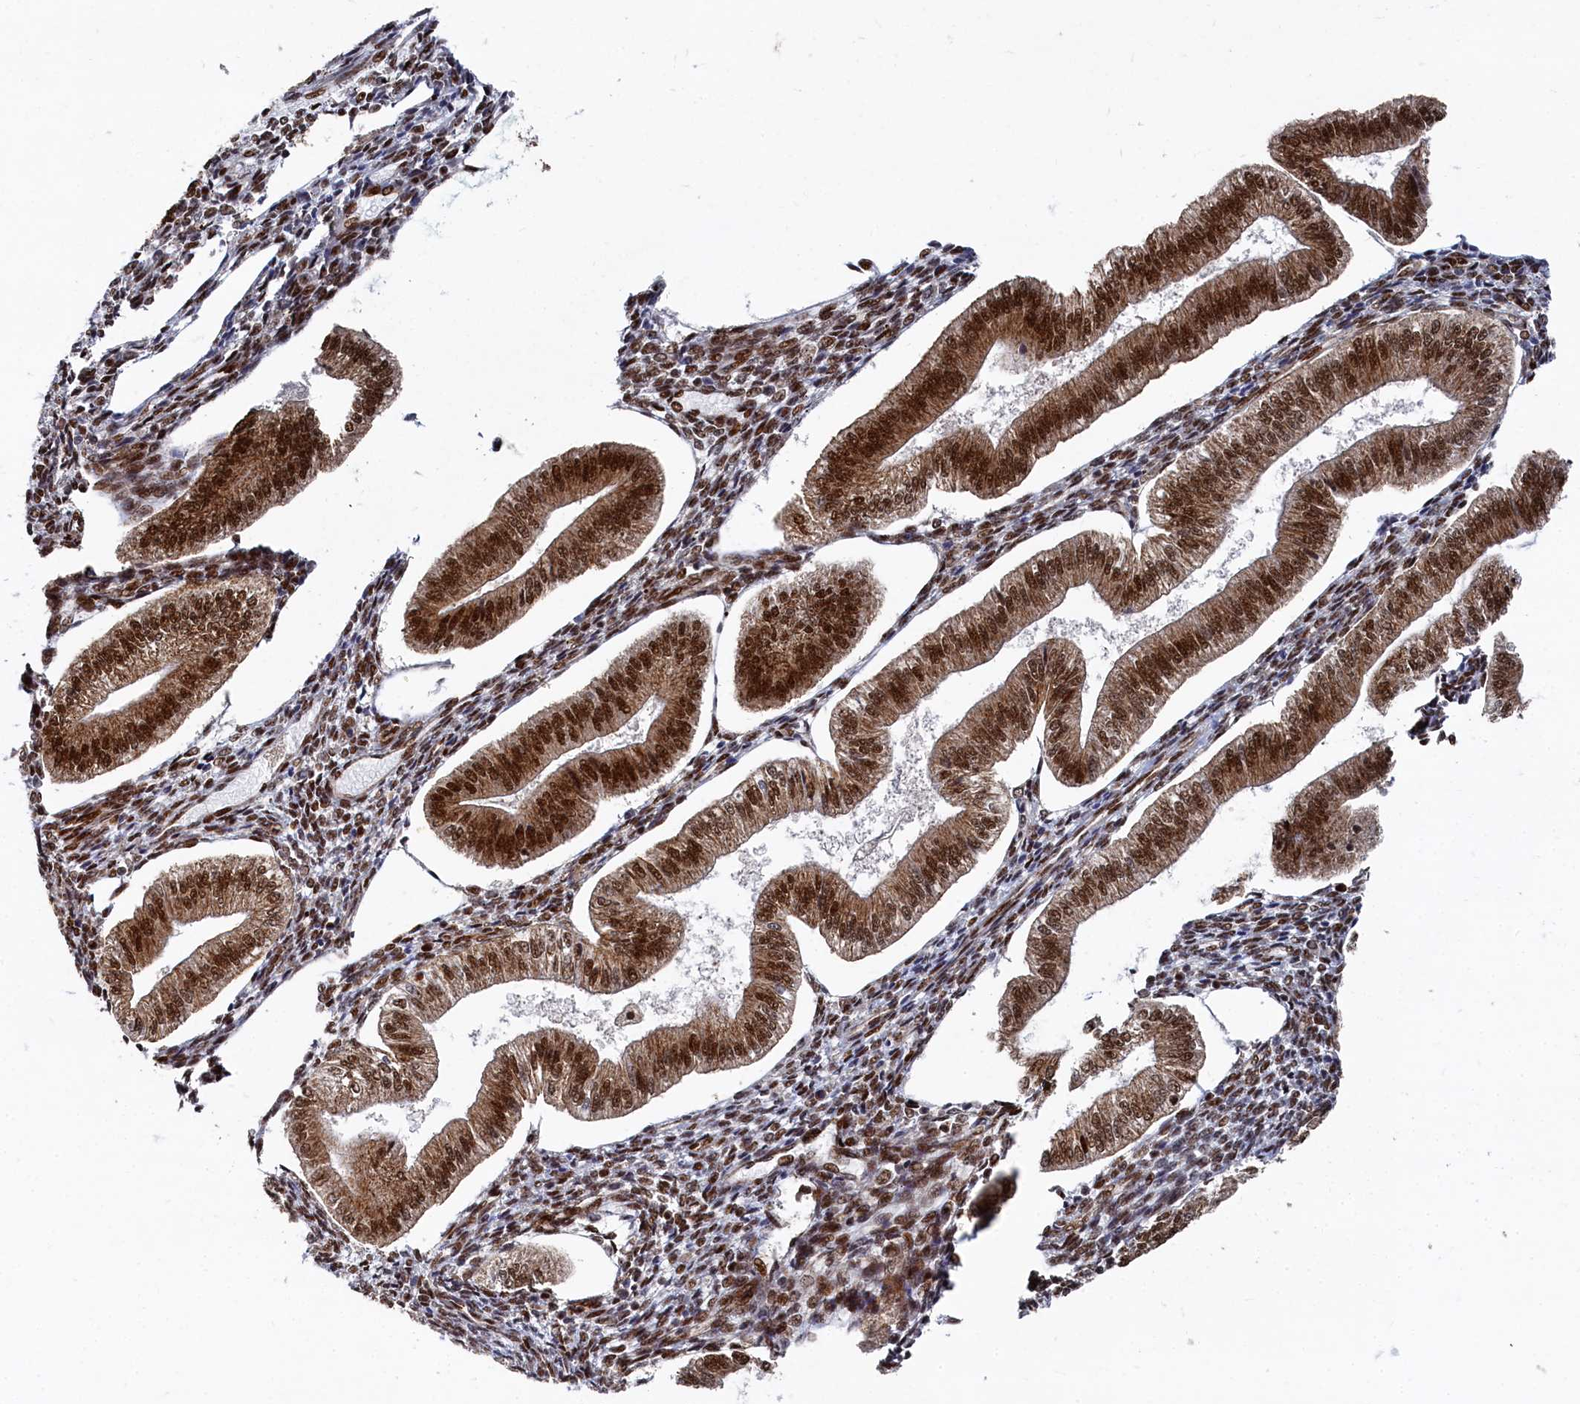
{"staining": {"intensity": "moderate", "quantity": "25%-75%", "location": "nuclear"}, "tissue": "endometrium", "cell_type": "Cells in endometrial stroma", "image_type": "normal", "snomed": [{"axis": "morphology", "description": "Normal tissue, NOS"}, {"axis": "topography", "description": "Endometrium"}], "caption": "Cells in endometrial stroma demonstrate medium levels of moderate nuclear positivity in about 25%-75% of cells in normal human endometrium. The staining is performed using DAB (3,3'-diaminobenzidine) brown chromogen to label protein expression. The nuclei are counter-stained blue using hematoxylin.", "gene": "BUB3", "patient": {"sex": "female", "age": 34}}